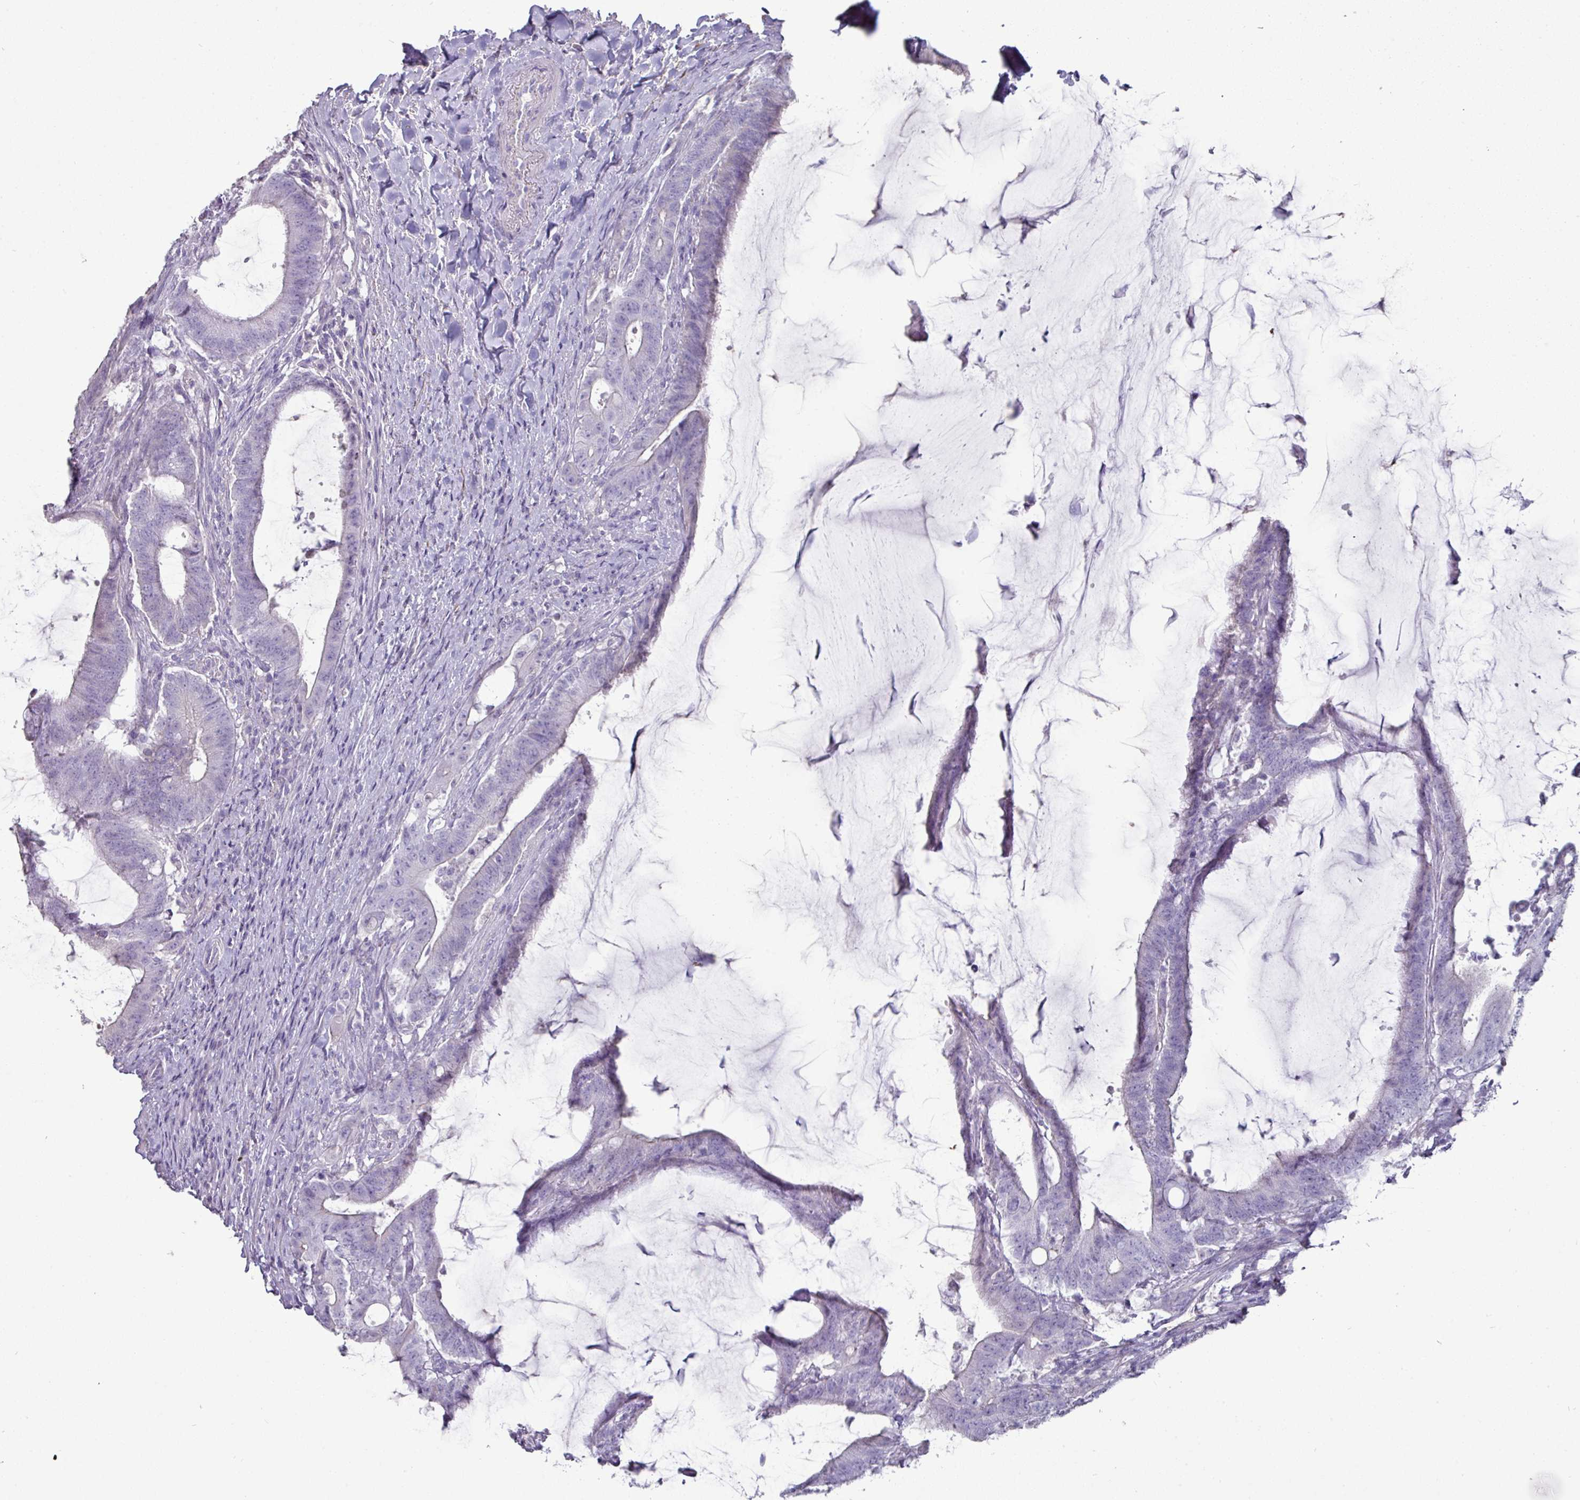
{"staining": {"intensity": "negative", "quantity": "none", "location": "none"}, "tissue": "colorectal cancer", "cell_type": "Tumor cells", "image_type": "cancer", "snomed": [{"axis": "morphology", "description": "Adenocarcinoma, NOS"}, {"axis": "topography", "description": "Colon"}], "caption": "DAB (3,3'-diaminobenzidine) immunohistochemical staining of adenocarcinoma (colorectal) exhibits no significant staining in tumor cells.", "gene": "GSTA3", "patient": {"sex": "female", "age": 43}}